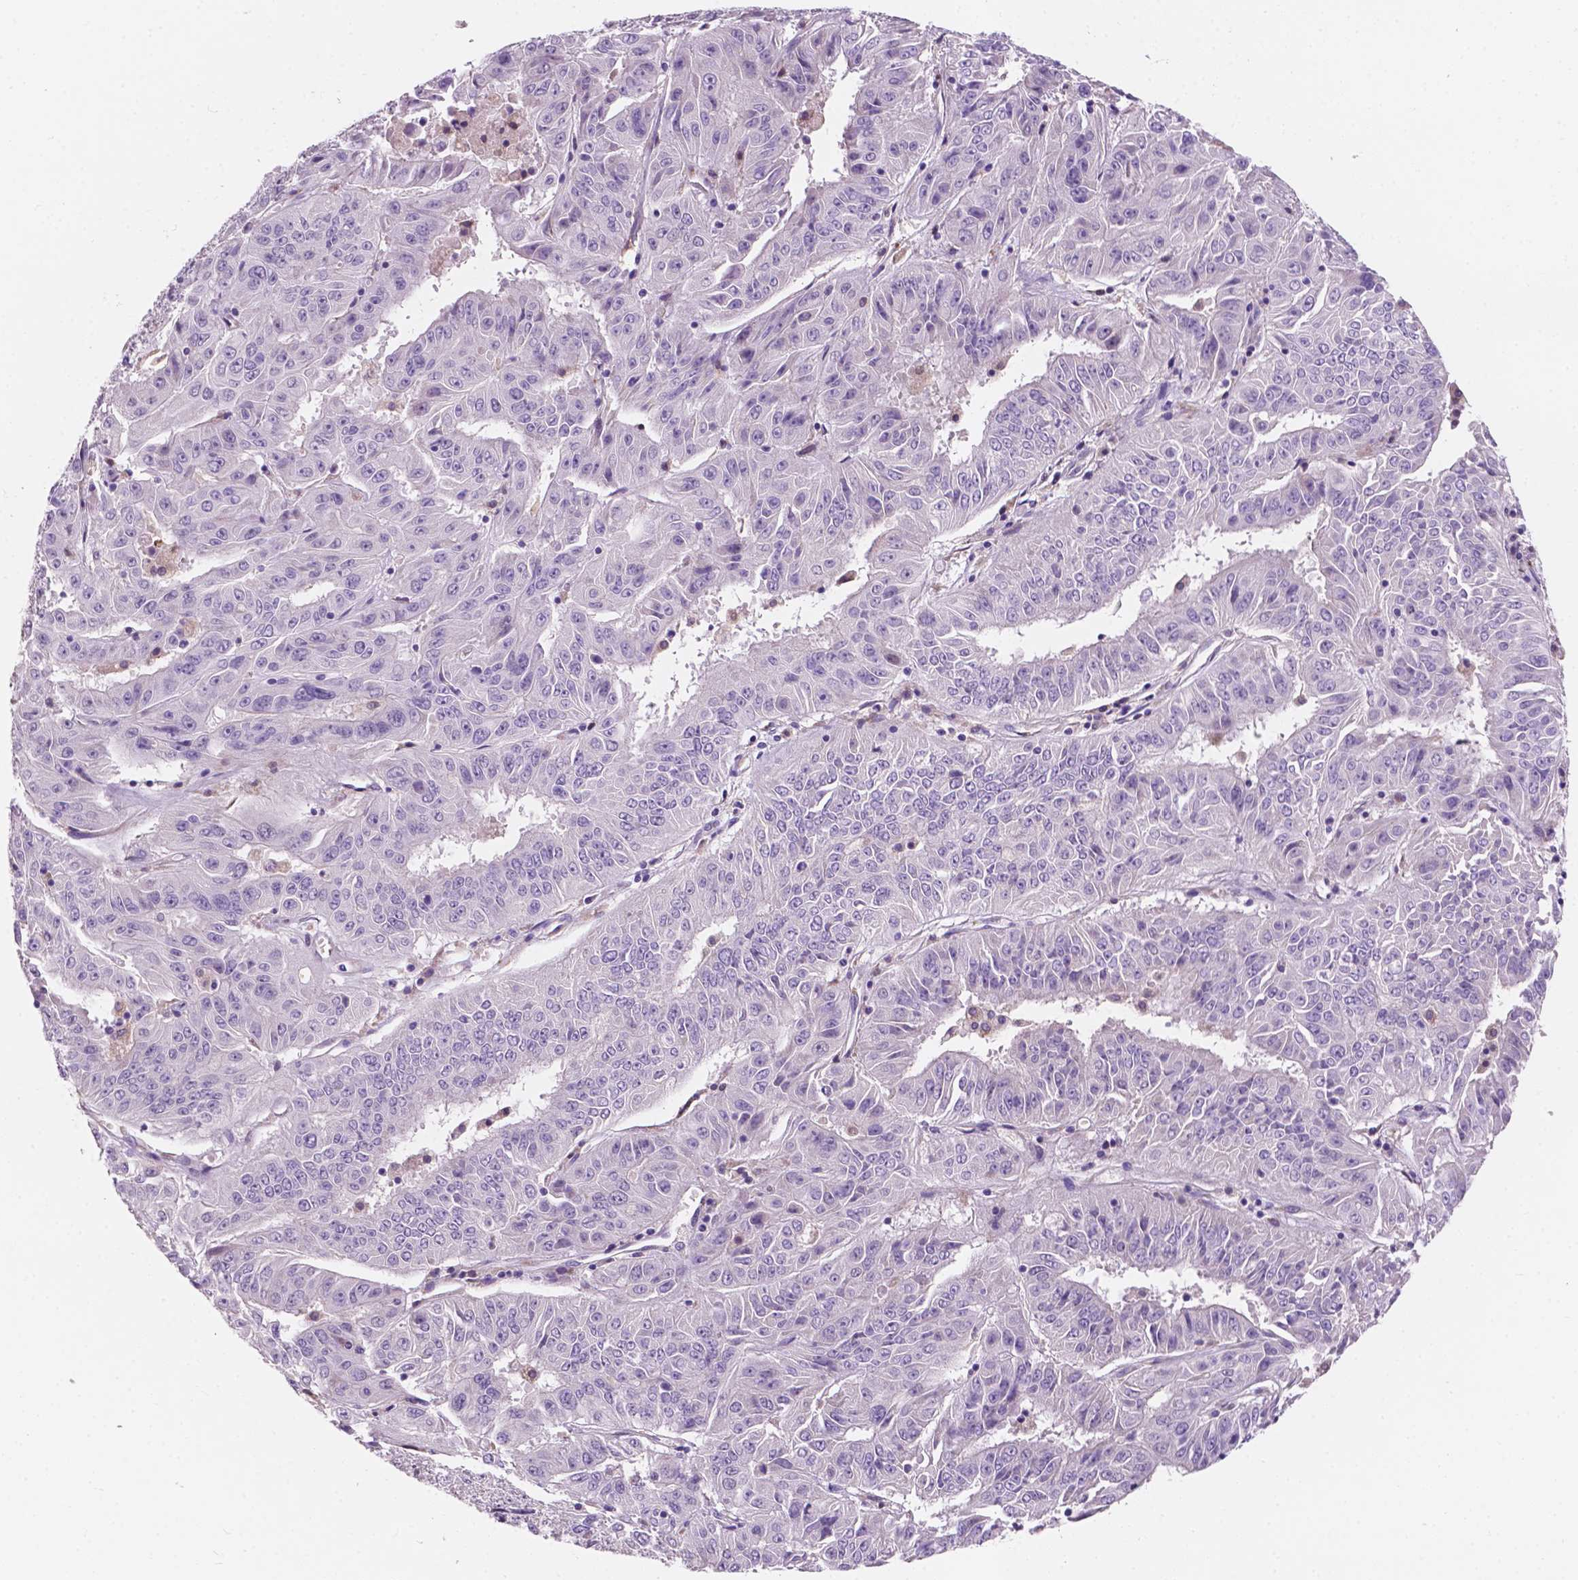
{"staining": {"intensity": "negative", "quantity": "none", "location": "none"}, "tissue": "pancreatic cancer", "cell_type": "Tumor cells", "image_type": "cancer", "snomed": [{"axis": "morphology", "description": "Adenocarcinoma, NOS"}, {"axis": "topography", "description": "Pancreas"}], "caption": "Immunohistochemistry (IHC) image of neoplastic tissue: human adenocarcinoma (pancreatic) stained with DAB (3,3'-diaminobenzidine) exhibits no significant protein staining in tumor cells. (DAB (3,3'-diaminobenzidine) immunohistochemistry (IHC), high magnification).", "gene": "IREB2", "patient": {"sex": "male", "age": 63}}